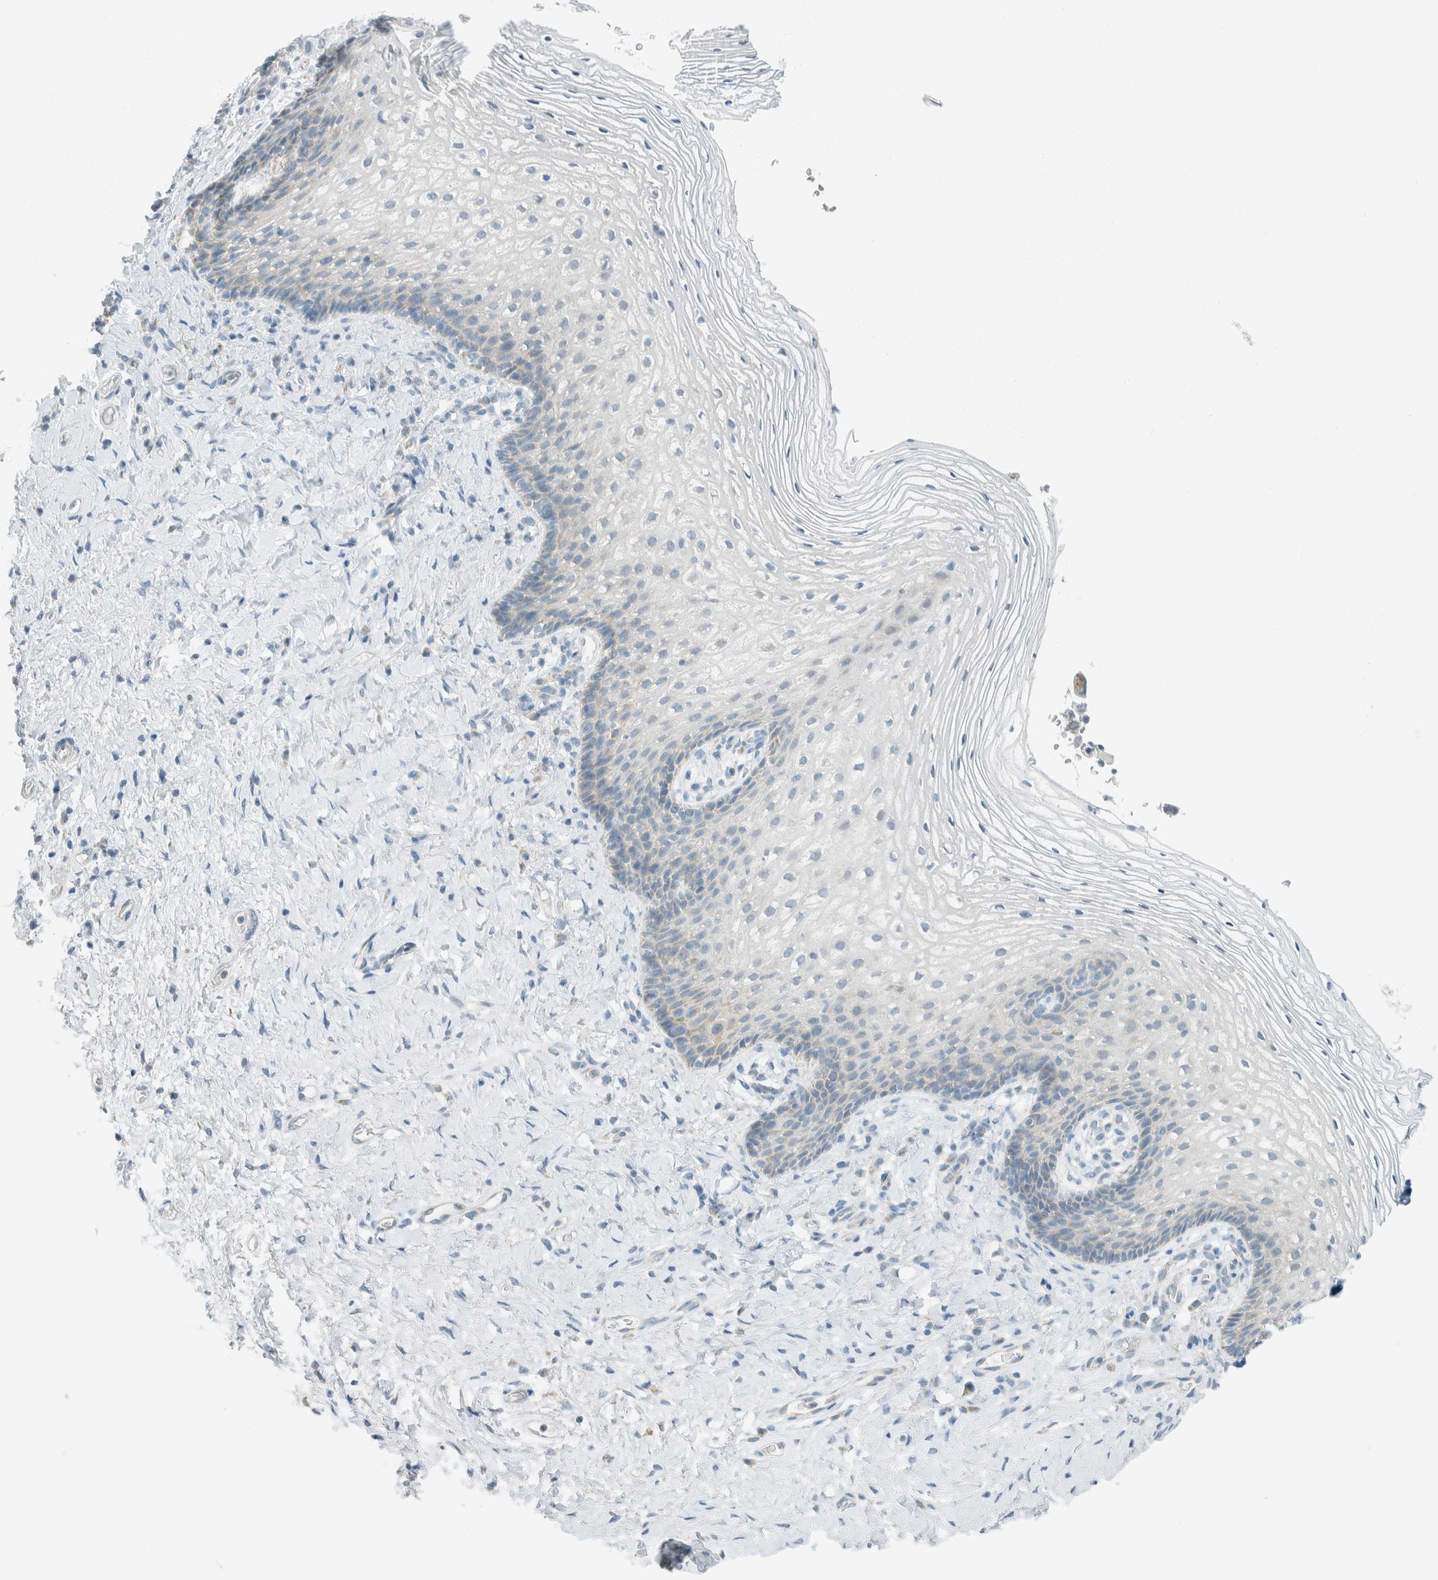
{"staining": {"intensity": "weak", "quantity": "<25%", "location": "cytoplasmic/membranous"}, "tissue": "vagina", "cell_type": "Squamous epithelial cells", "image_type": "normal", "snomed": [{"axis": "morphology", "description": "Normal tissue, NOS"}, {"axis": "topography", "description": "Vagina"}], "caption": "Immunohistochemistry image of benign vagina stained for a protein (brown), which exhibits no positivity in squamous epithelial cells.", "gene": "AARSD1", "patient": {"sex": "female", "age": 60}}